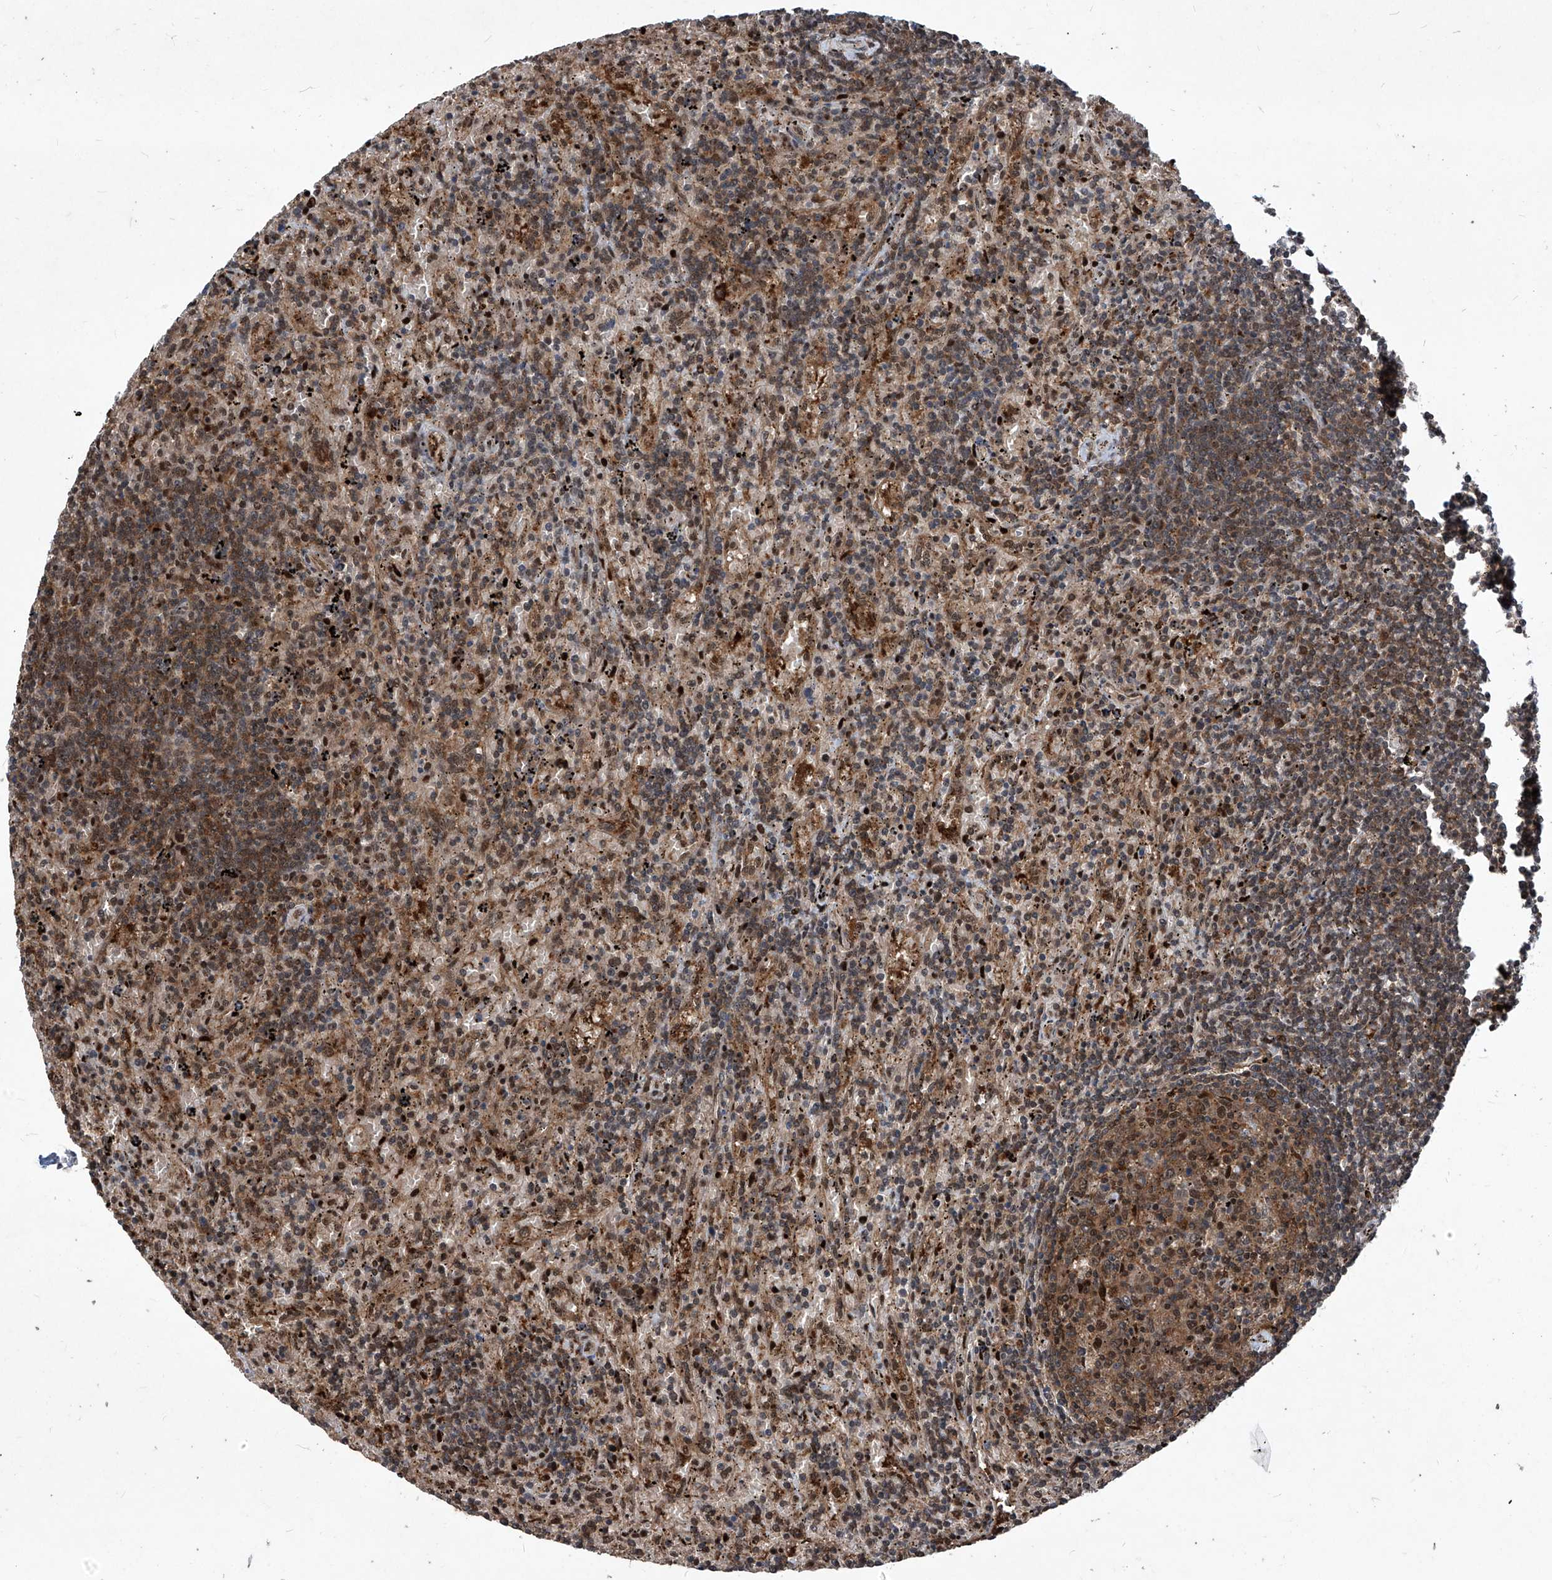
{"staining": {"intensity": "moderate", "quantity": ">75%", "location": "cytoplasmic/membranous,nuclear"}, "tissue": "lymphoma", "cell_type": "Tumor cells", "image_type": "cancer", "snomed": [{"axis": "morphology", "description": "Malignant lymphoma, non-Hodgkin's type, Low grade"}, {"axis": "topography", "description": "Spleen"}], "caption": "High-power microscopy captured an immunohistochemistry (IHC) photomicrograph of malignant lymphoma, non-Hodgkin's type (low-grade), revealing moderate cytoplasmic/membranous and nuclear staining in approximately >75% of tumor cells.", "gene": "PSMB1", "patient": {"sex": "male", "age": 76}}